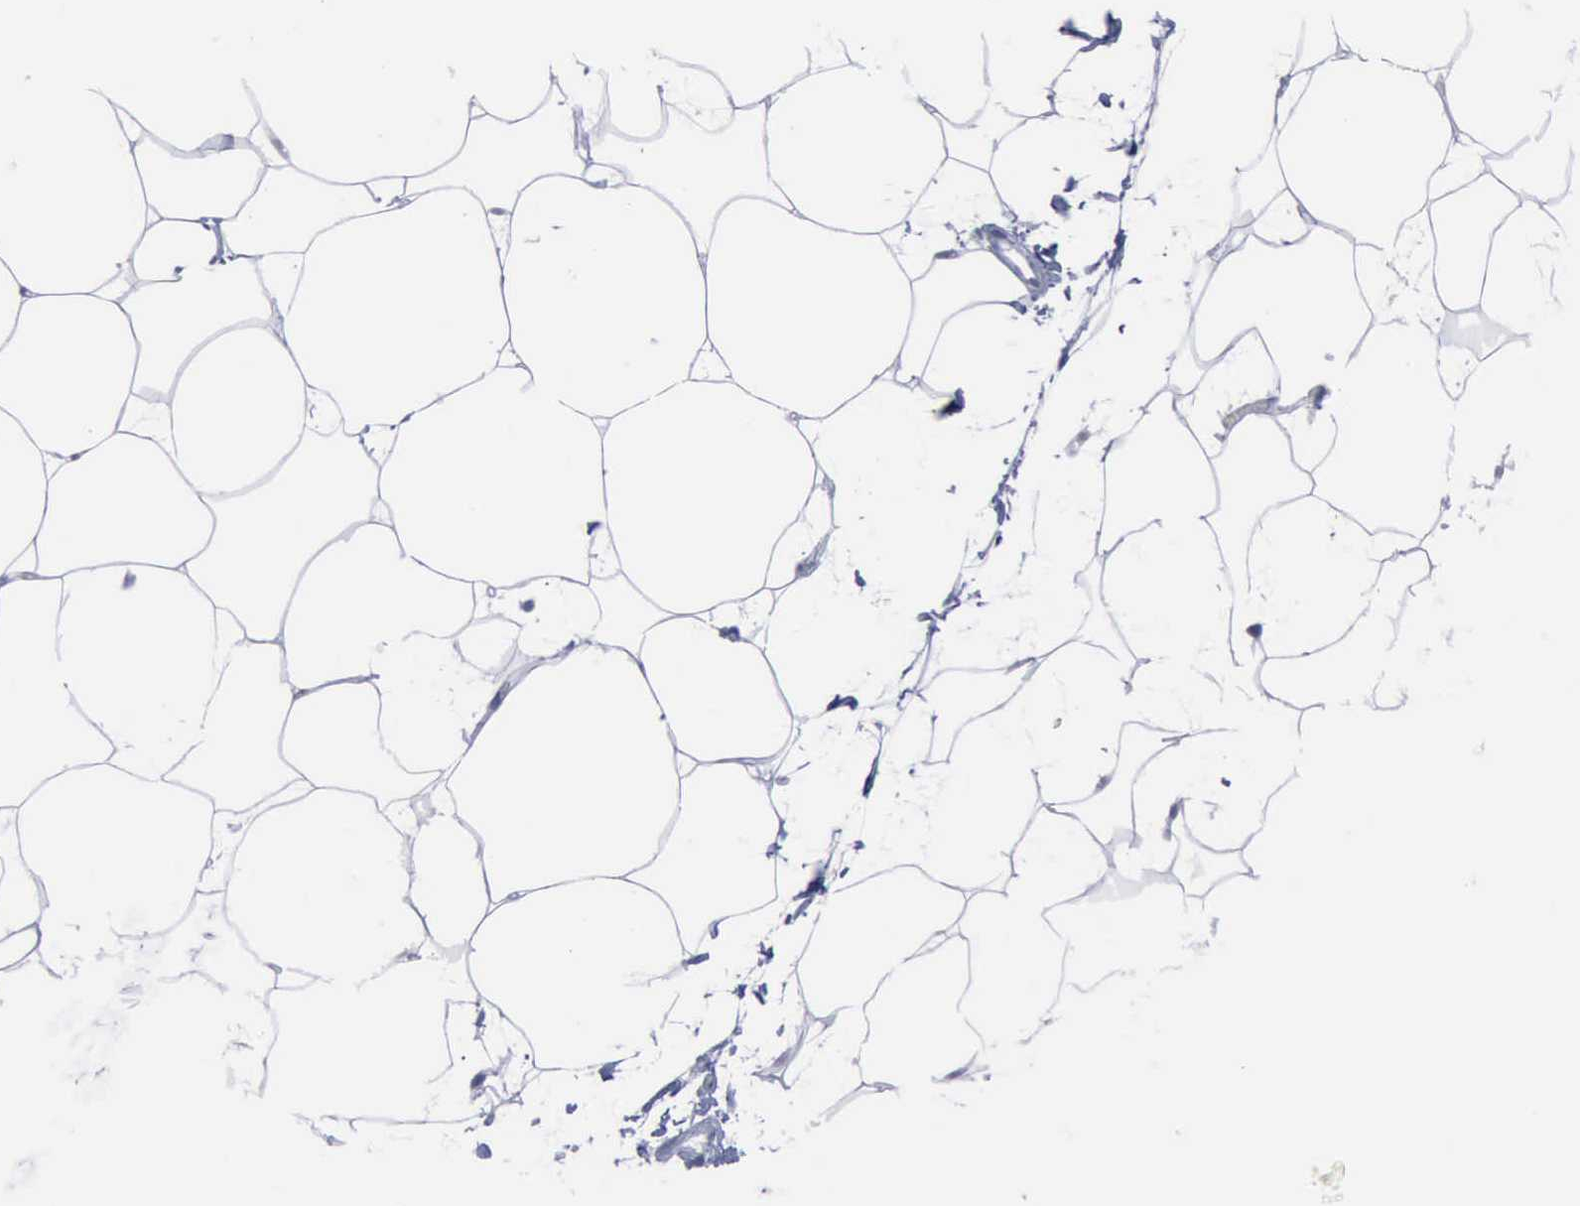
{"staining": {"intensity": "negative", "quantity": "none", "location": "none"}, "tissue": "adipose tissue", "cell_type": "Adipocytes", "image_type": "normal", "snomed": [{"axis": "morphology", "description": "Normal tissue, NOS"}, {"axis": "morphology", "description": "Duct carcinoma"}, {"axis": "topography", "description": "Breast"}, {"axis": "topography", "description": "Adipose tissue"}], "caption": "Immunohistochemistry histopathology image of benign adipose tissue: adipose tissue stained with DAB exhibits no significant protein staining in adipocytes.", "gene": "CSTA", "patient": {"sex": "female", "age": 37}}